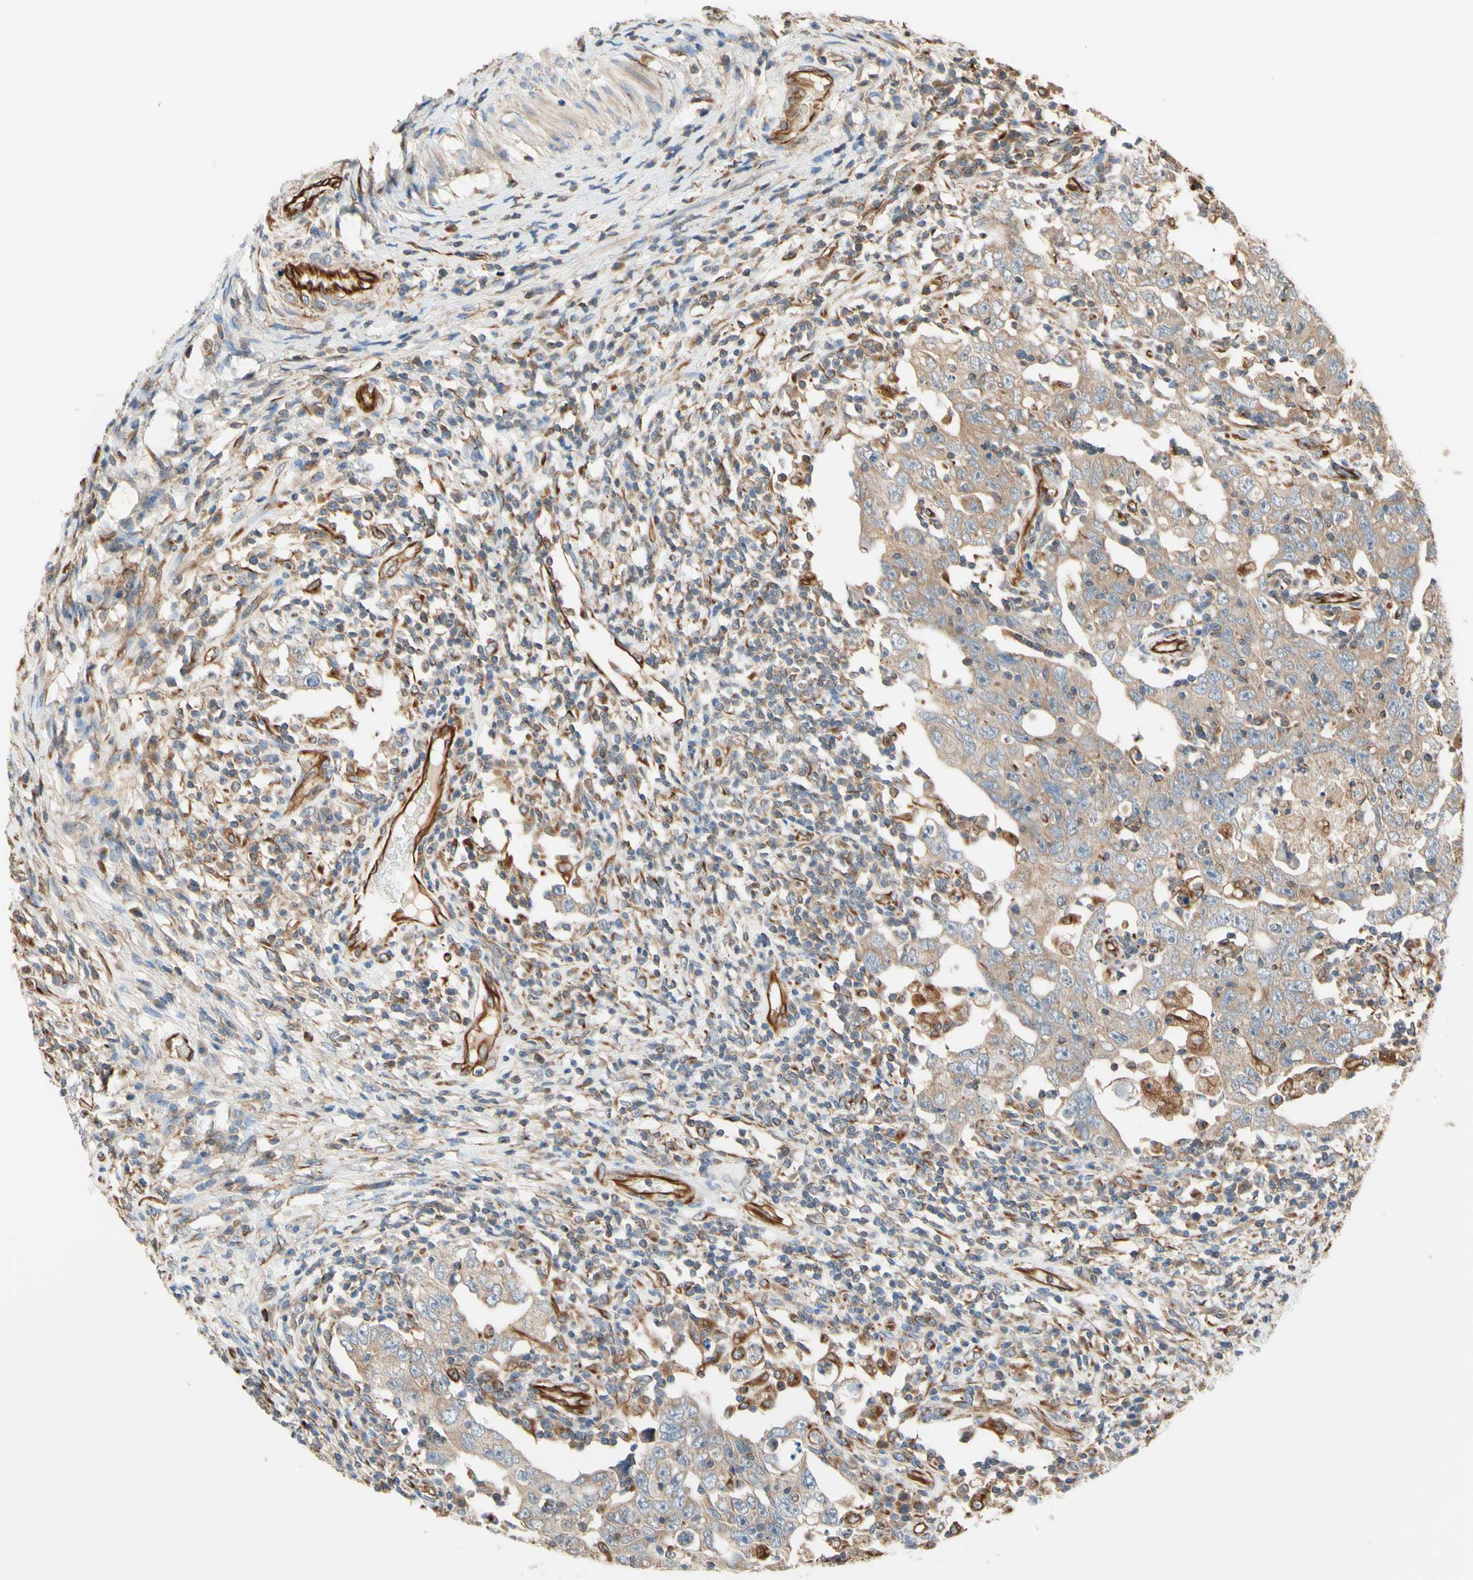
{"staining": {"intensity": "weak", "quantity": "25%-75%", "location": "cytoplasmic/membranous"}, "tissue": "testis cancer", "cell_type": "Tumor cells", "image_type": "cancer", "snomed": [{"axis": "morphology", "description": "Carcinoma, Embryonal, NOS"}, {"axis": "topography", "description": "Testis"}], "caption": "Weak cytoplasmic/membranous staining is seen in about 25%-75% of tumor cells in testis cancer.", "gene": "TRAF2", "patient": {"sex": "male", "age": 26}}